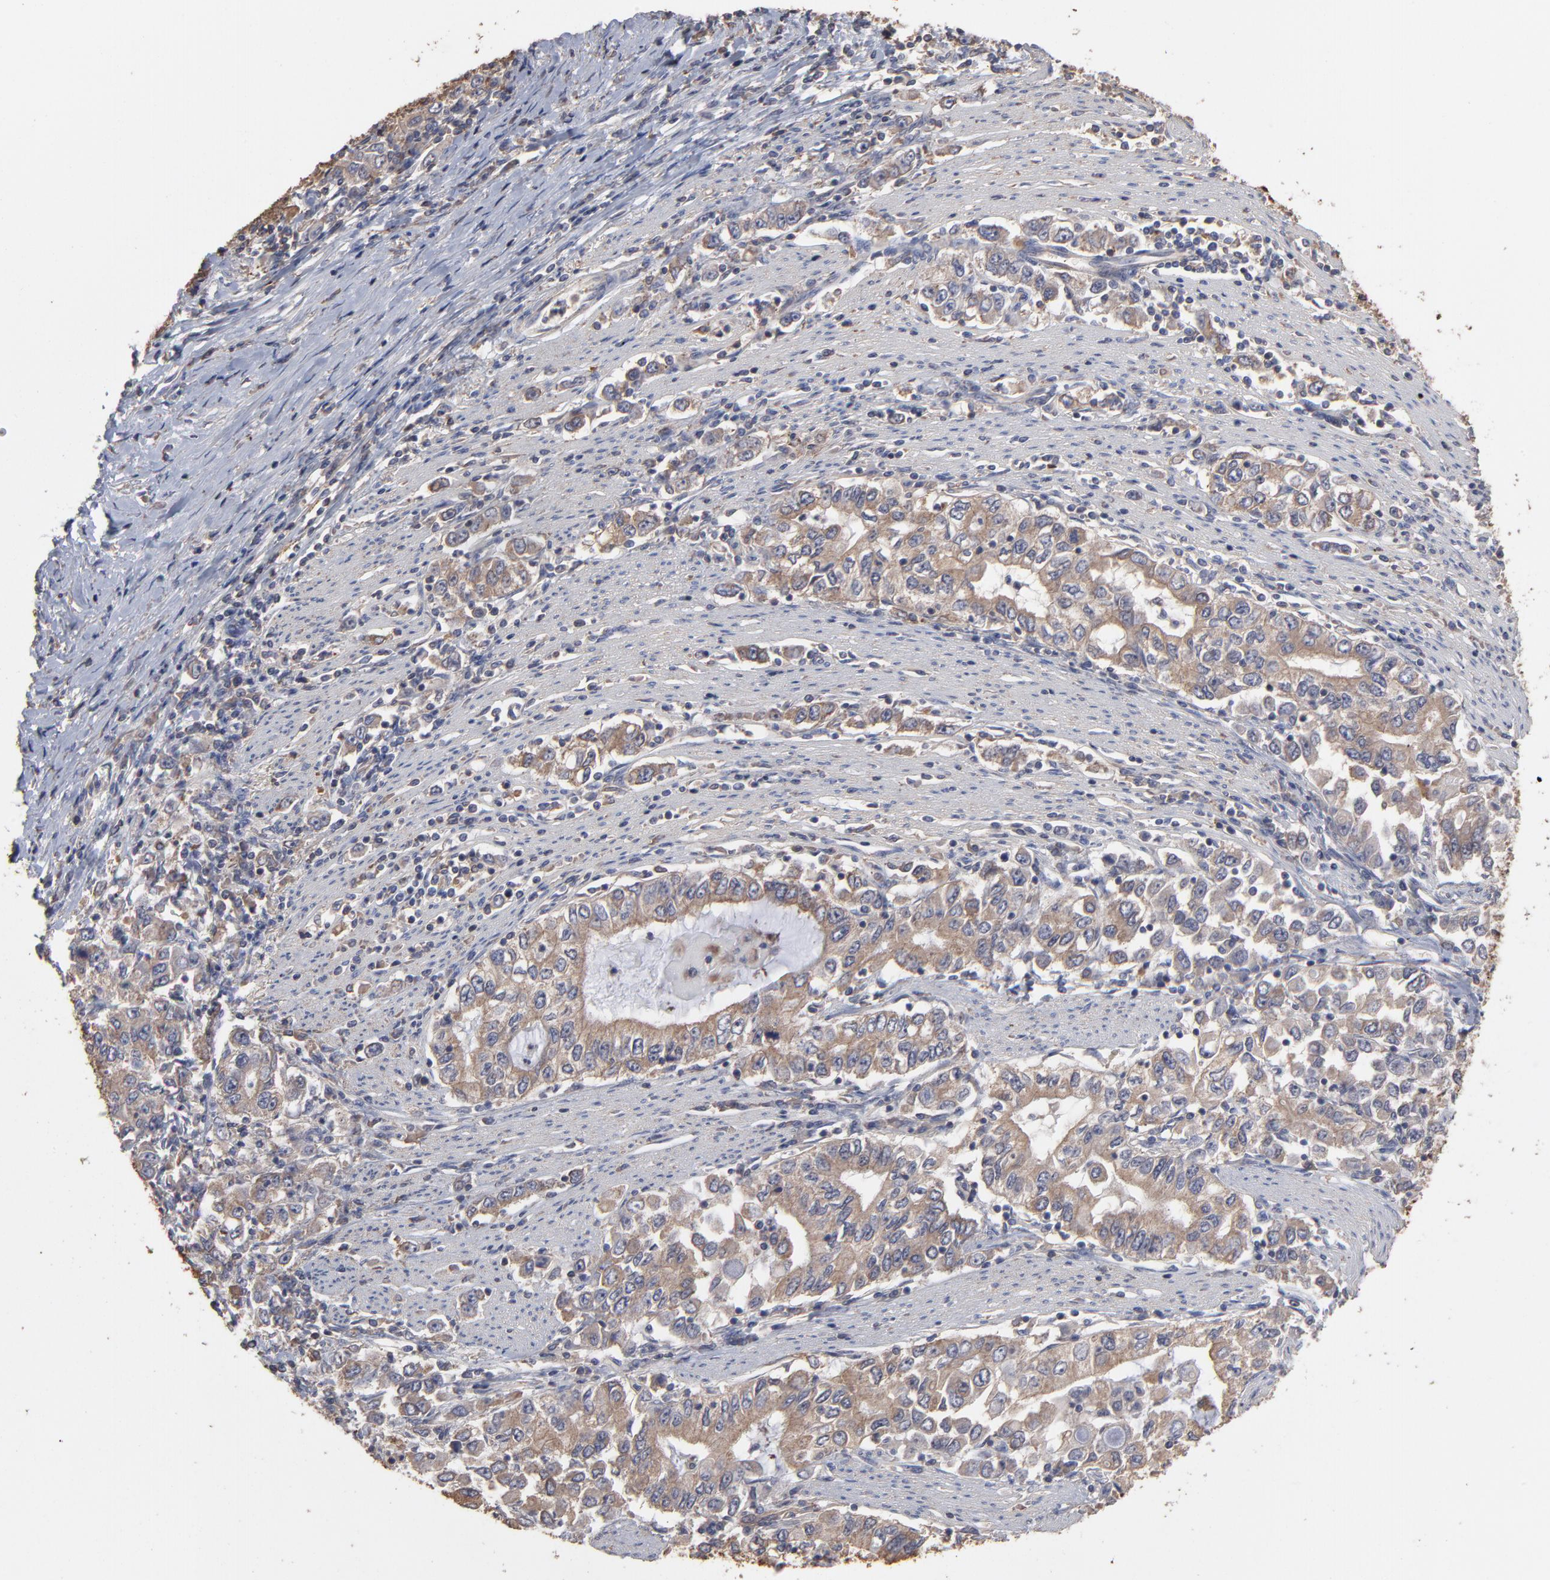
{"staining": {"intensity": "moderate", "quantity": ">75%", "location": "cytoplasmic/membranous"}, "tissue": "stomach cancer", "cell_type": "Tumor cells", "image_type": "cancer", "snomed": [{"axis": "morphology", "description": "Adenocarcinoma, NOS"}, {"axis": "topography", "description": "Stomach, lower"}], "caption": "Immunohistochemistry (DAB (3,3'-diaminobenzidine)) staining of stomach adenocarcinoma reveals moderate cytoplasmic/membranous protein expression in approximately >75% of tumor cells.", "gene": "TANGO2", "patient": {"sex": "female", "age": 72}}